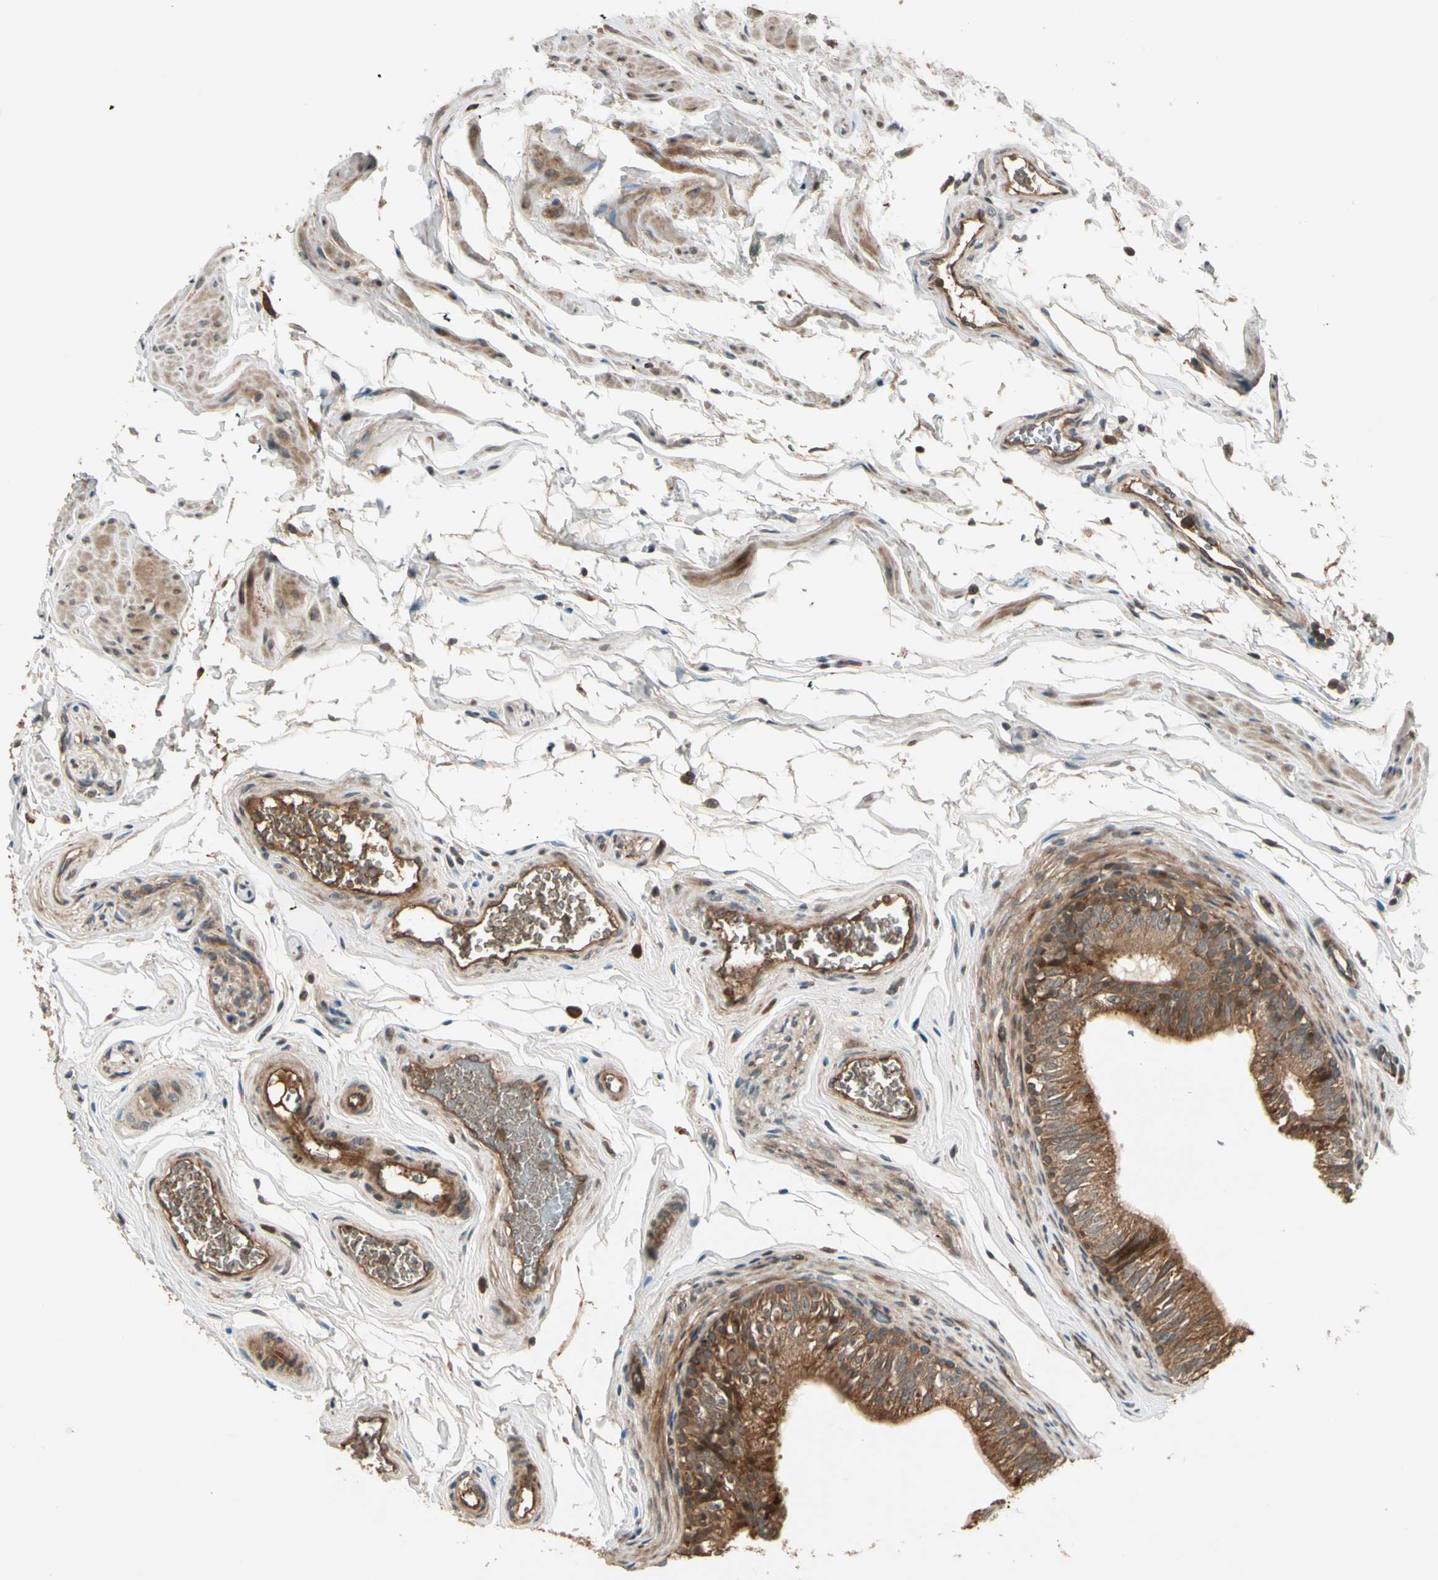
{"staining": {"intensity": "moderate", "quantity": ">75%", "location": "cytoplasmic/membranous"}, "tissue": "epididymis", "cell_type": "Glandular cells", "image_type": "normal", "snomed": [{"axis": "morphology", "description": "Normal tissue, NOS"}, {"axis": "topography", "description": "Testis"}, {"axis": "topography", "description": "Epididymis"}], "caption": "Glandular cells exhibit moderate cytoplasmic/membranous expression in approximately >75% of cells in normal epididymis.", "gene": "ACVR1C", "patient": {"sex": "male", "age": 36}}